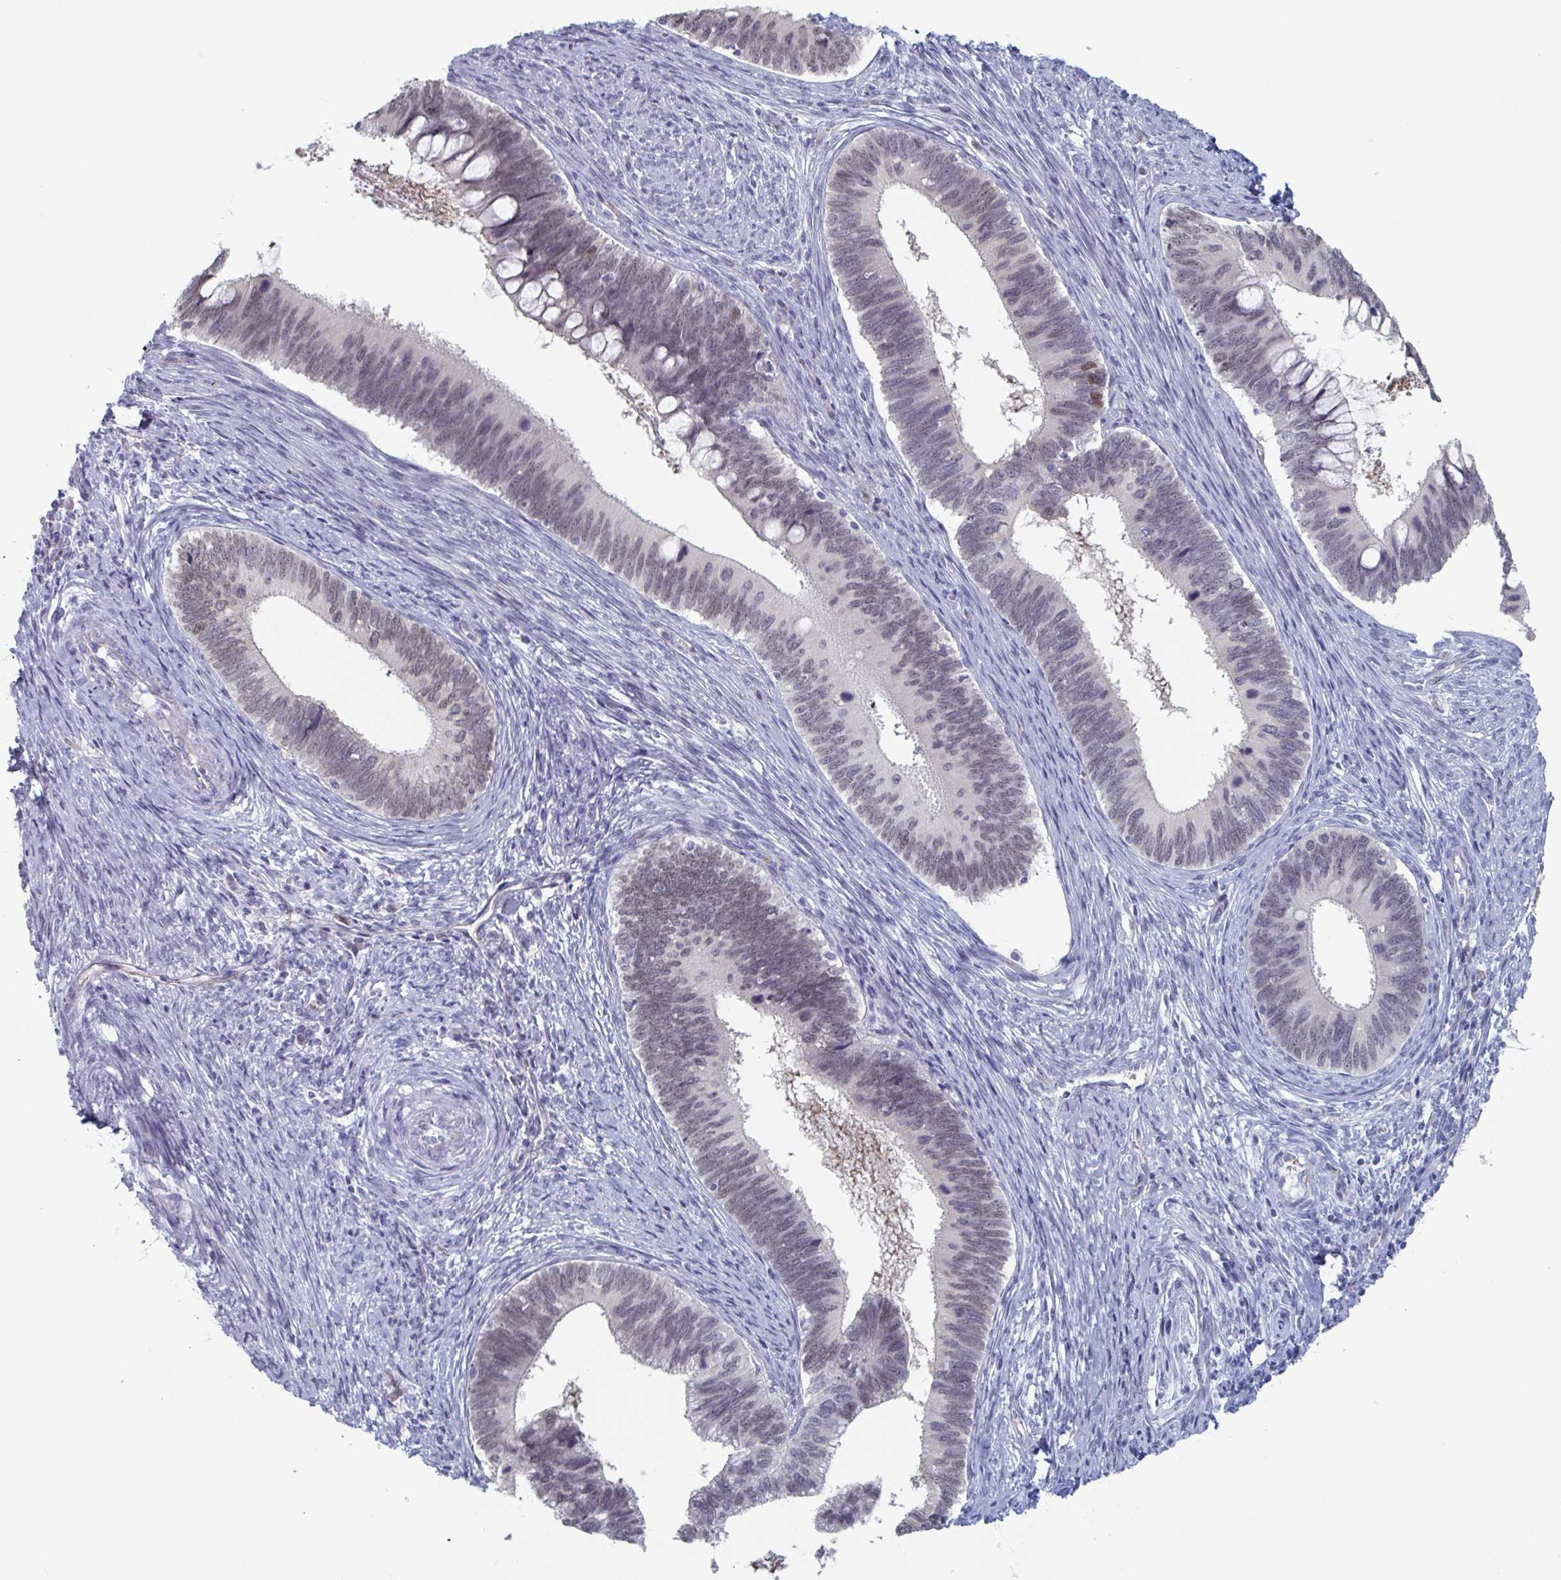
{"staining": {"intensity": "negative", "quantity": "none", "location": "none"}, "tissue": "cervical cancer", "cell_type": "Tumor cells", "image_type": "cancer", "snomed": [{"axis": "morphology", "description": "Adenocarcinoma, NOS"}, {"axis": "topography", "description": "Cervix"}], "caption": "Immunohistochemistry of adenocarcinoma (cervical) displays no positivity in tumor cells.", "gene": "FOXA1", "patient": {"sex": "female", "age": 42}}